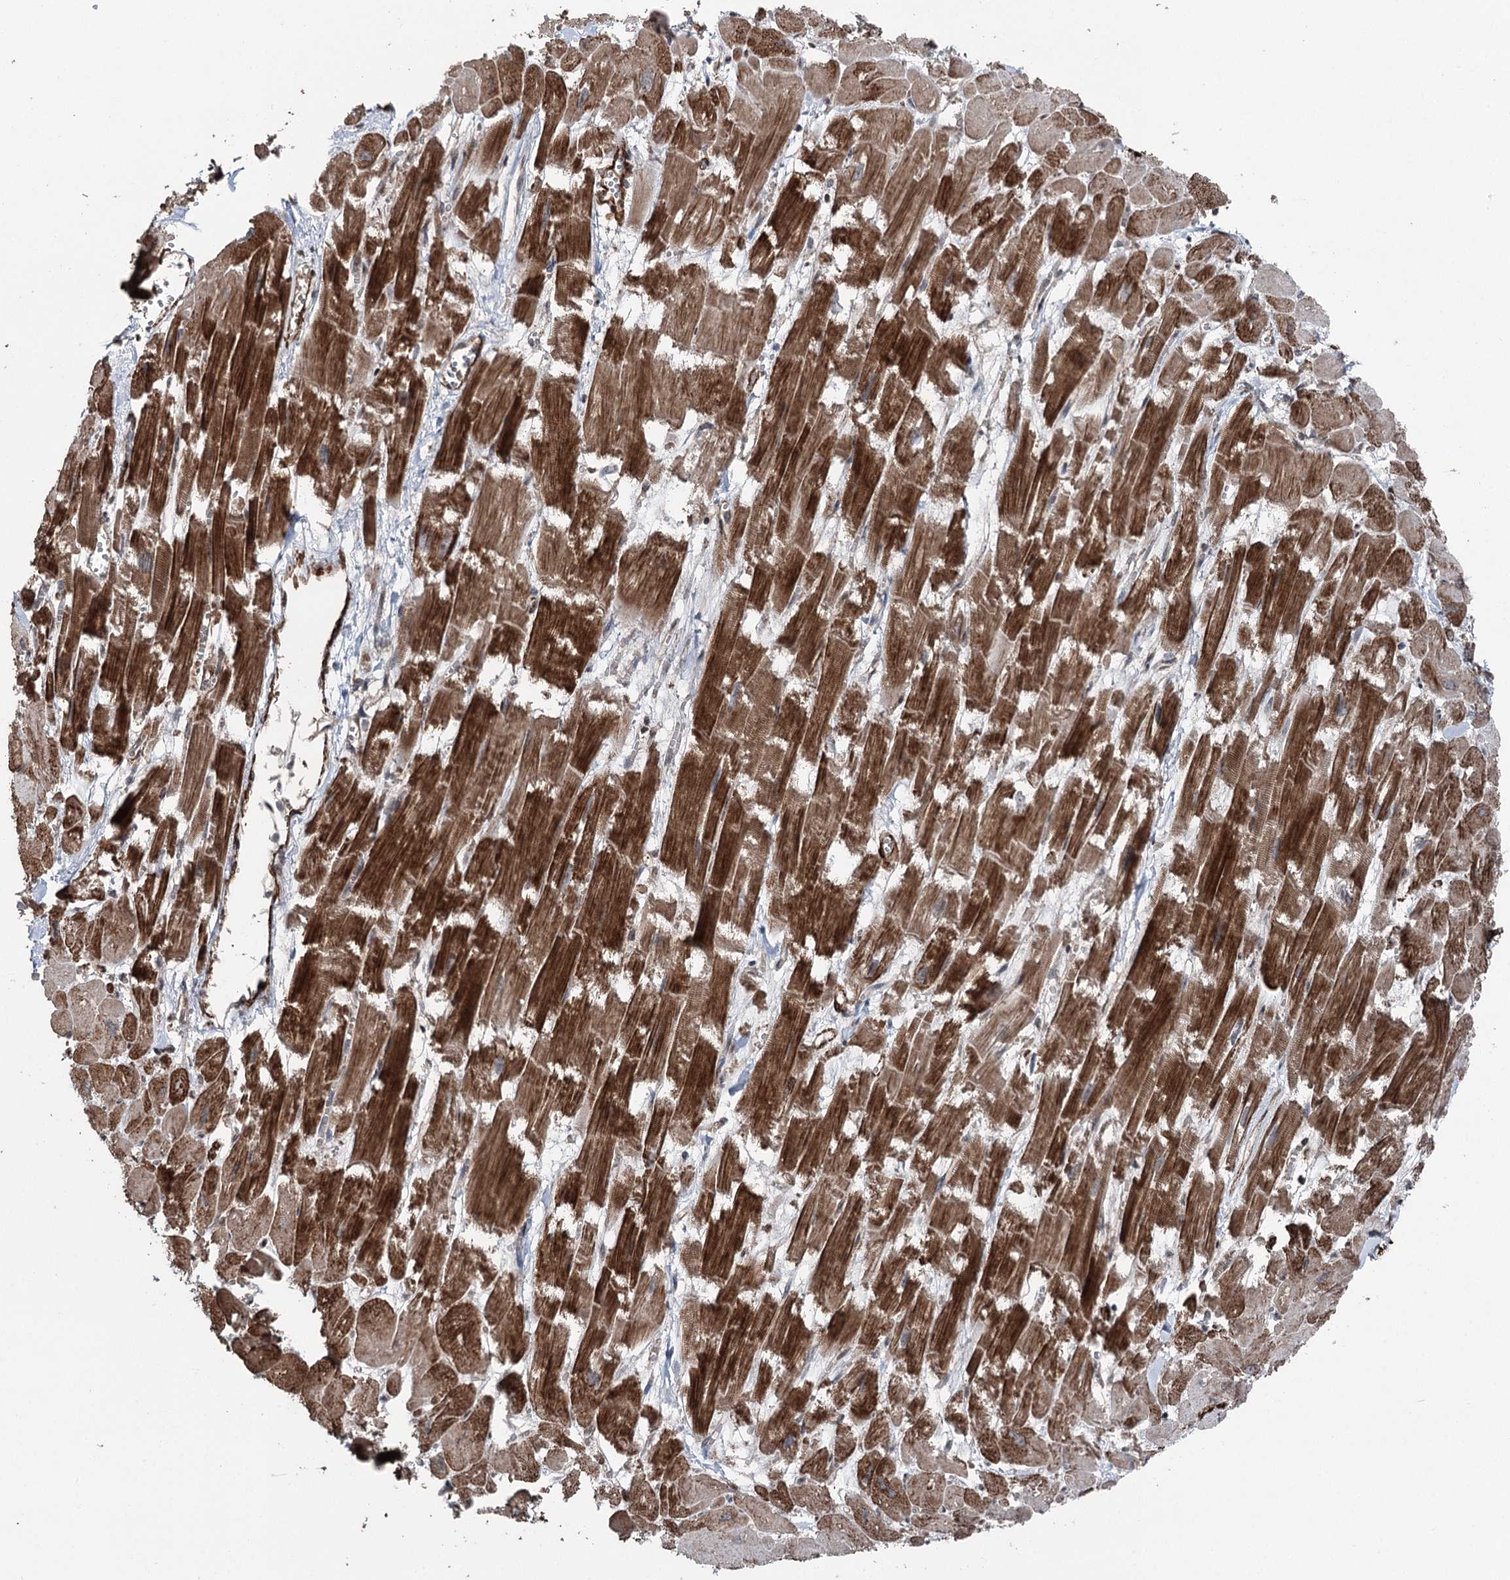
{"staining": {"intensity": "strong", "quantity": ">75%", "location": "cytoplasmic/membranous"}, "tissue": "heart muscle", "cell_type": "Cardiomyocytes", "image_type": "normal", "snomed": [{"axis": "morphology", "description": "Normal tissue, NOS"}, {"axis": "topography", "description": "Heart"}], "caption": "A high-resolution image shows immunohistochemistry staining of normal heart muscle, which demonstrates strong cytoplasmic/membranous expression in about >75% of cardiomyocytes. The protein of interest is stained brown, and the nuclei are stained in blue (DAB (3,3'-diaminobenzidine) IHC with brightfield microscopy, high magnification).", "gene": "CCDC82", "patient": {"sex": "male", "age": 54}}